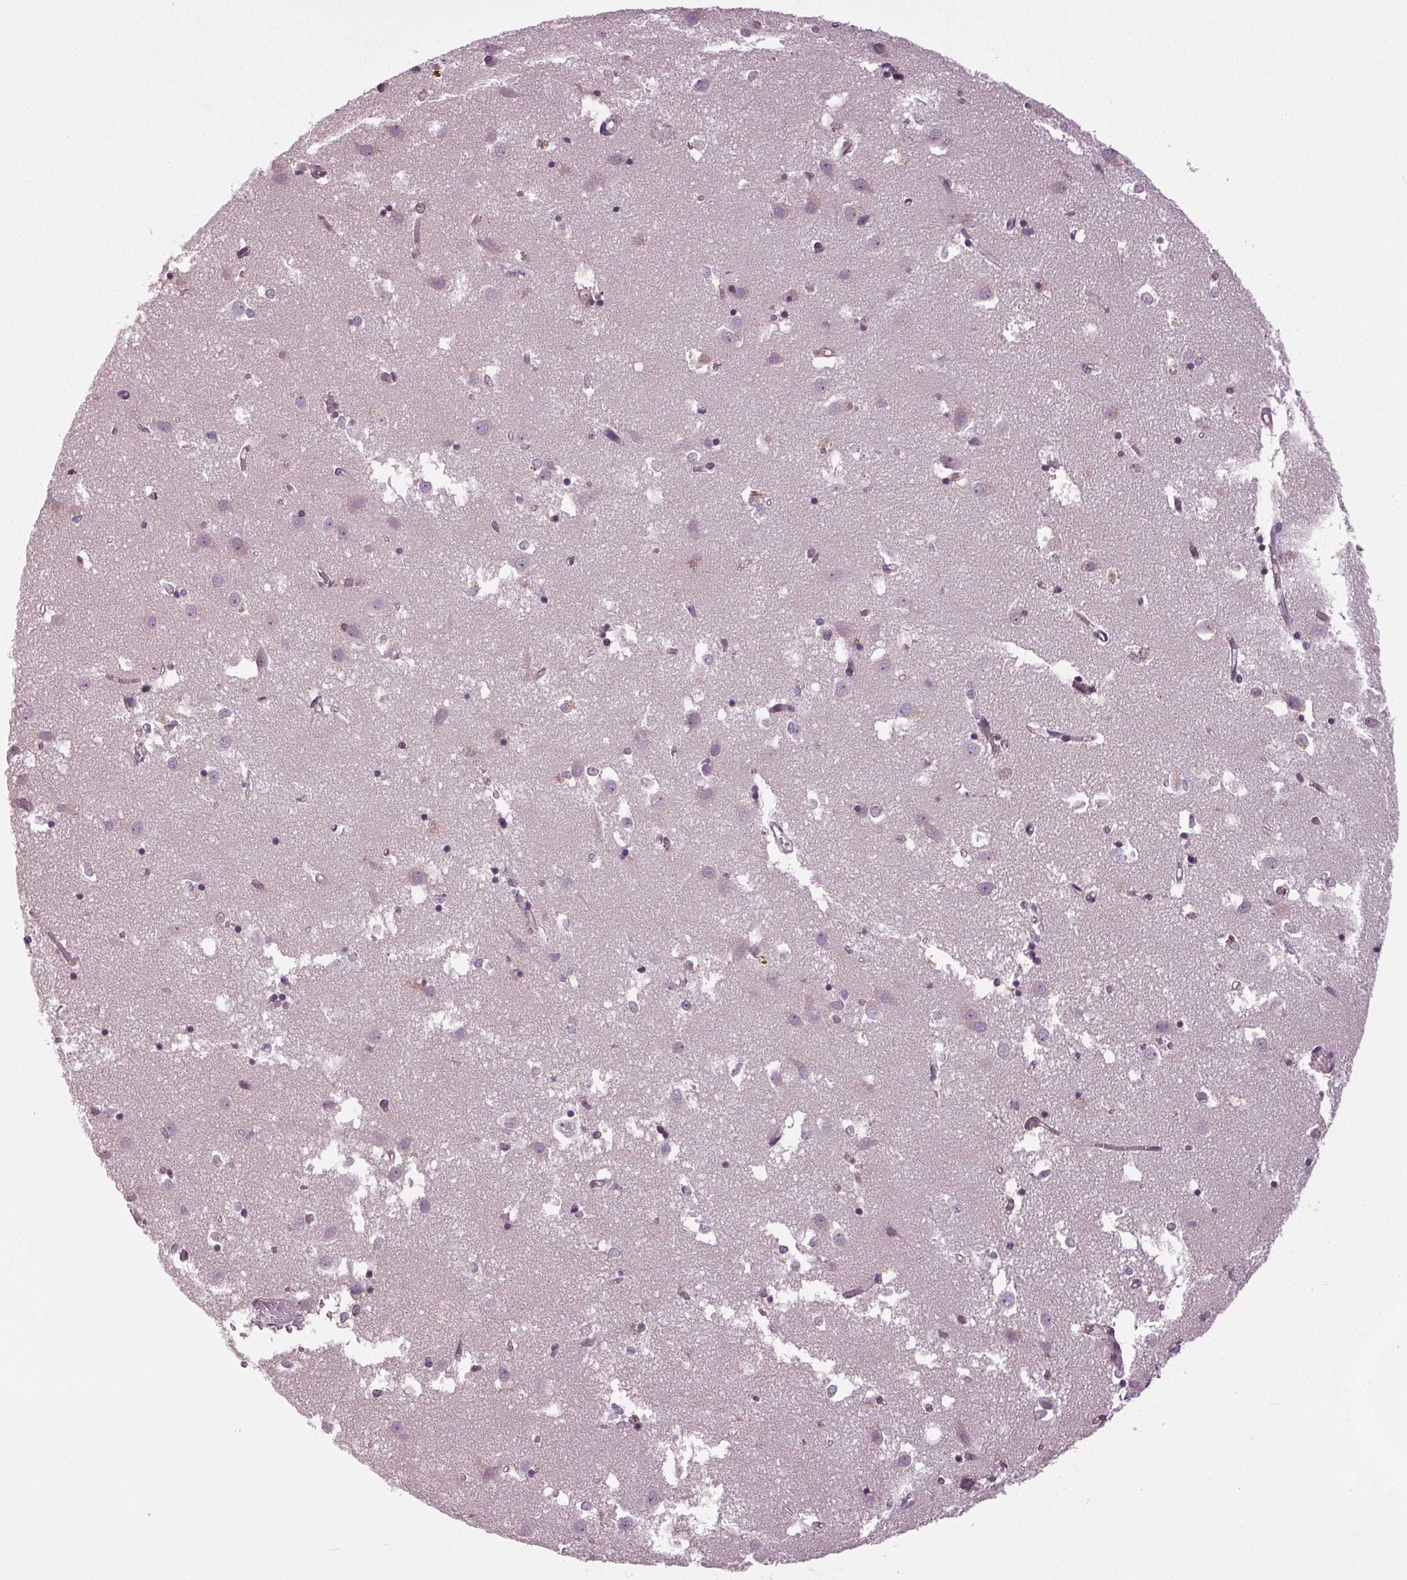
{"staining": {"intensity": "negative", "quantity": "none", "location": "none"}, "tissue": "caudate", "cell_type": "Glial cells", "image_type": "normal", "snomed": [{"axis": "morphology", "description": "Normal tissue, NOS"}, {"axis": "topography", "description": "Lateral ventricle wall"}], "caption": "Immunohistochemistry photomicrograph of unremarkable caudate stained for a protein (brown), which exhibits no positivity in glial cells. Nuclei are stained in blue.", "gene": "BSDC1", "patient": {"sex": "male", "age": 70}}